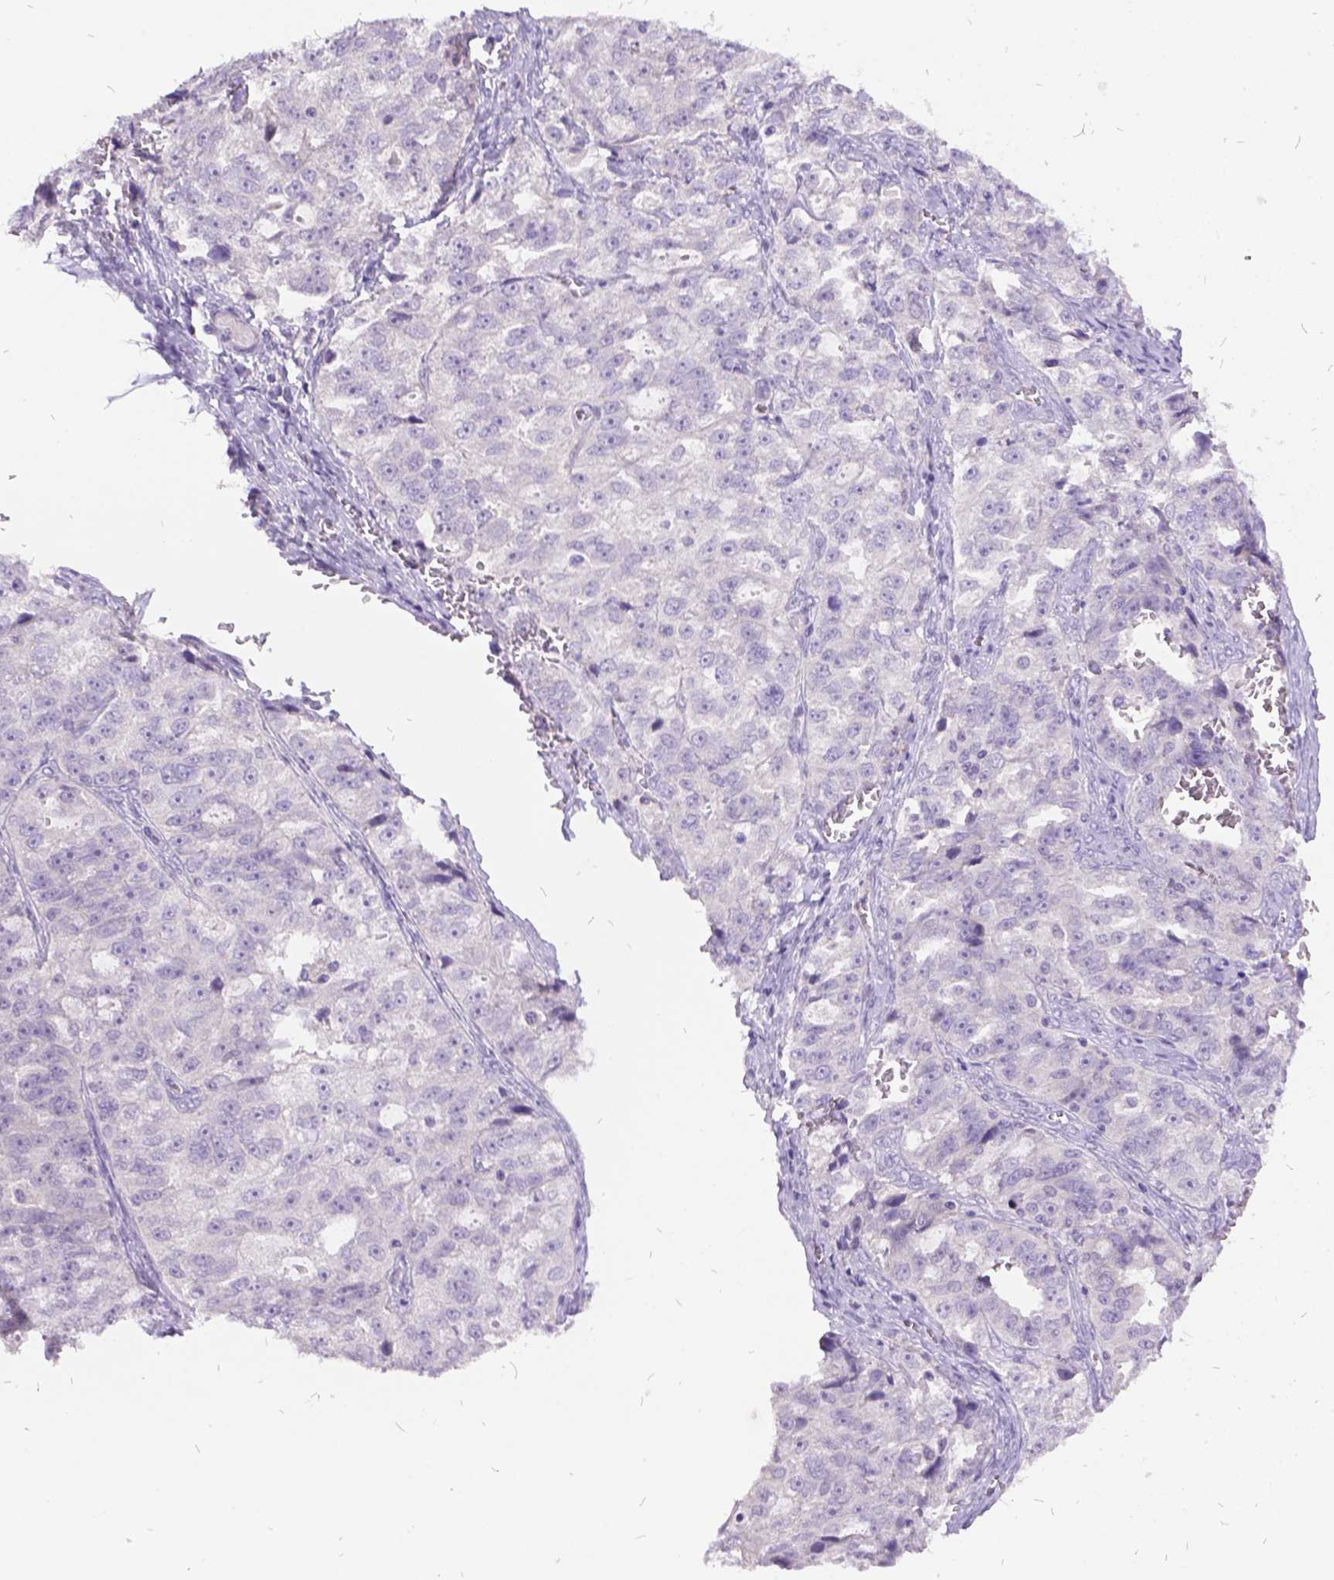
{"staining": {"intensity": "negative", "quantity": "none", "location": "none"}, "tissue": "ovarian cancer", "cell_type": "Tumor cells", "image_type": "cancer", "snomed": [{"axis": "morphology", "description": "Cystadenocarcinoma, serous, NOS"}, {"axis": "topography", "description": "Ovary"}], "caption": "Ovarian cancer (serous cystadenocarcinoma) was stained to show a protein in brown. There is no significant staining in tumor cells.", "gene": "ITGB6", "patient": {"sex": "female", "age": 51}}